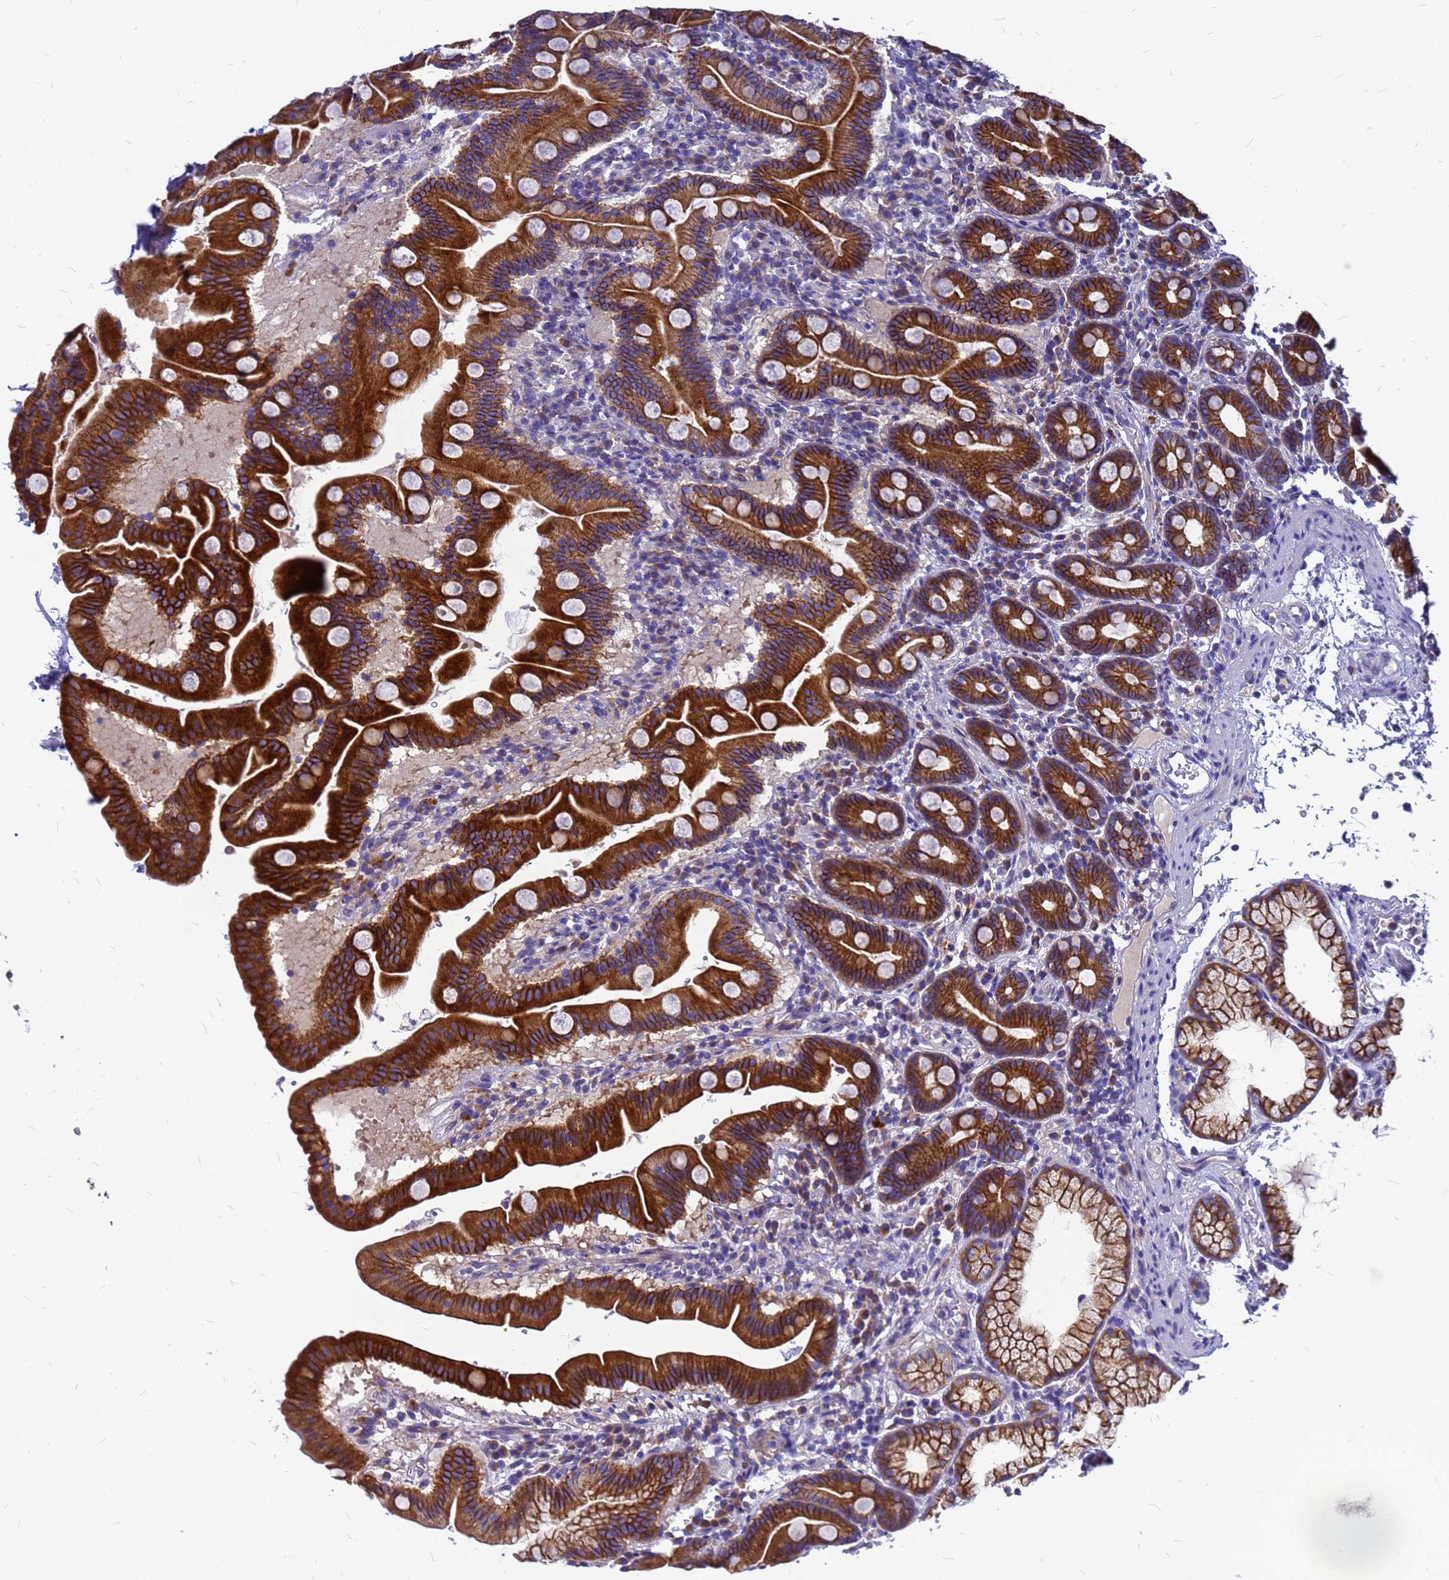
{"staining": {"intensity": "strong", "quantity": ">75%", "location": "cytoplasmic/membranous"}, "tissue": "duodenum", "cell_type": "Glandular cells", "image_type": "normal", "snomed": [{"axis": "morphology", "description": "Normal tissue, NOS"}, {"axis": "topography", "description": "Duodenum"}], "caption": "This image demonstrates benign duodenum stained with IHC to label a protein in brown. The cytoplasmic/membranous of glandular cells show strong positivity for the protein. Nuclei are counter-stained blue.", "gene": "FBXW5", "patient": {"sex": "male", "age": 54}}